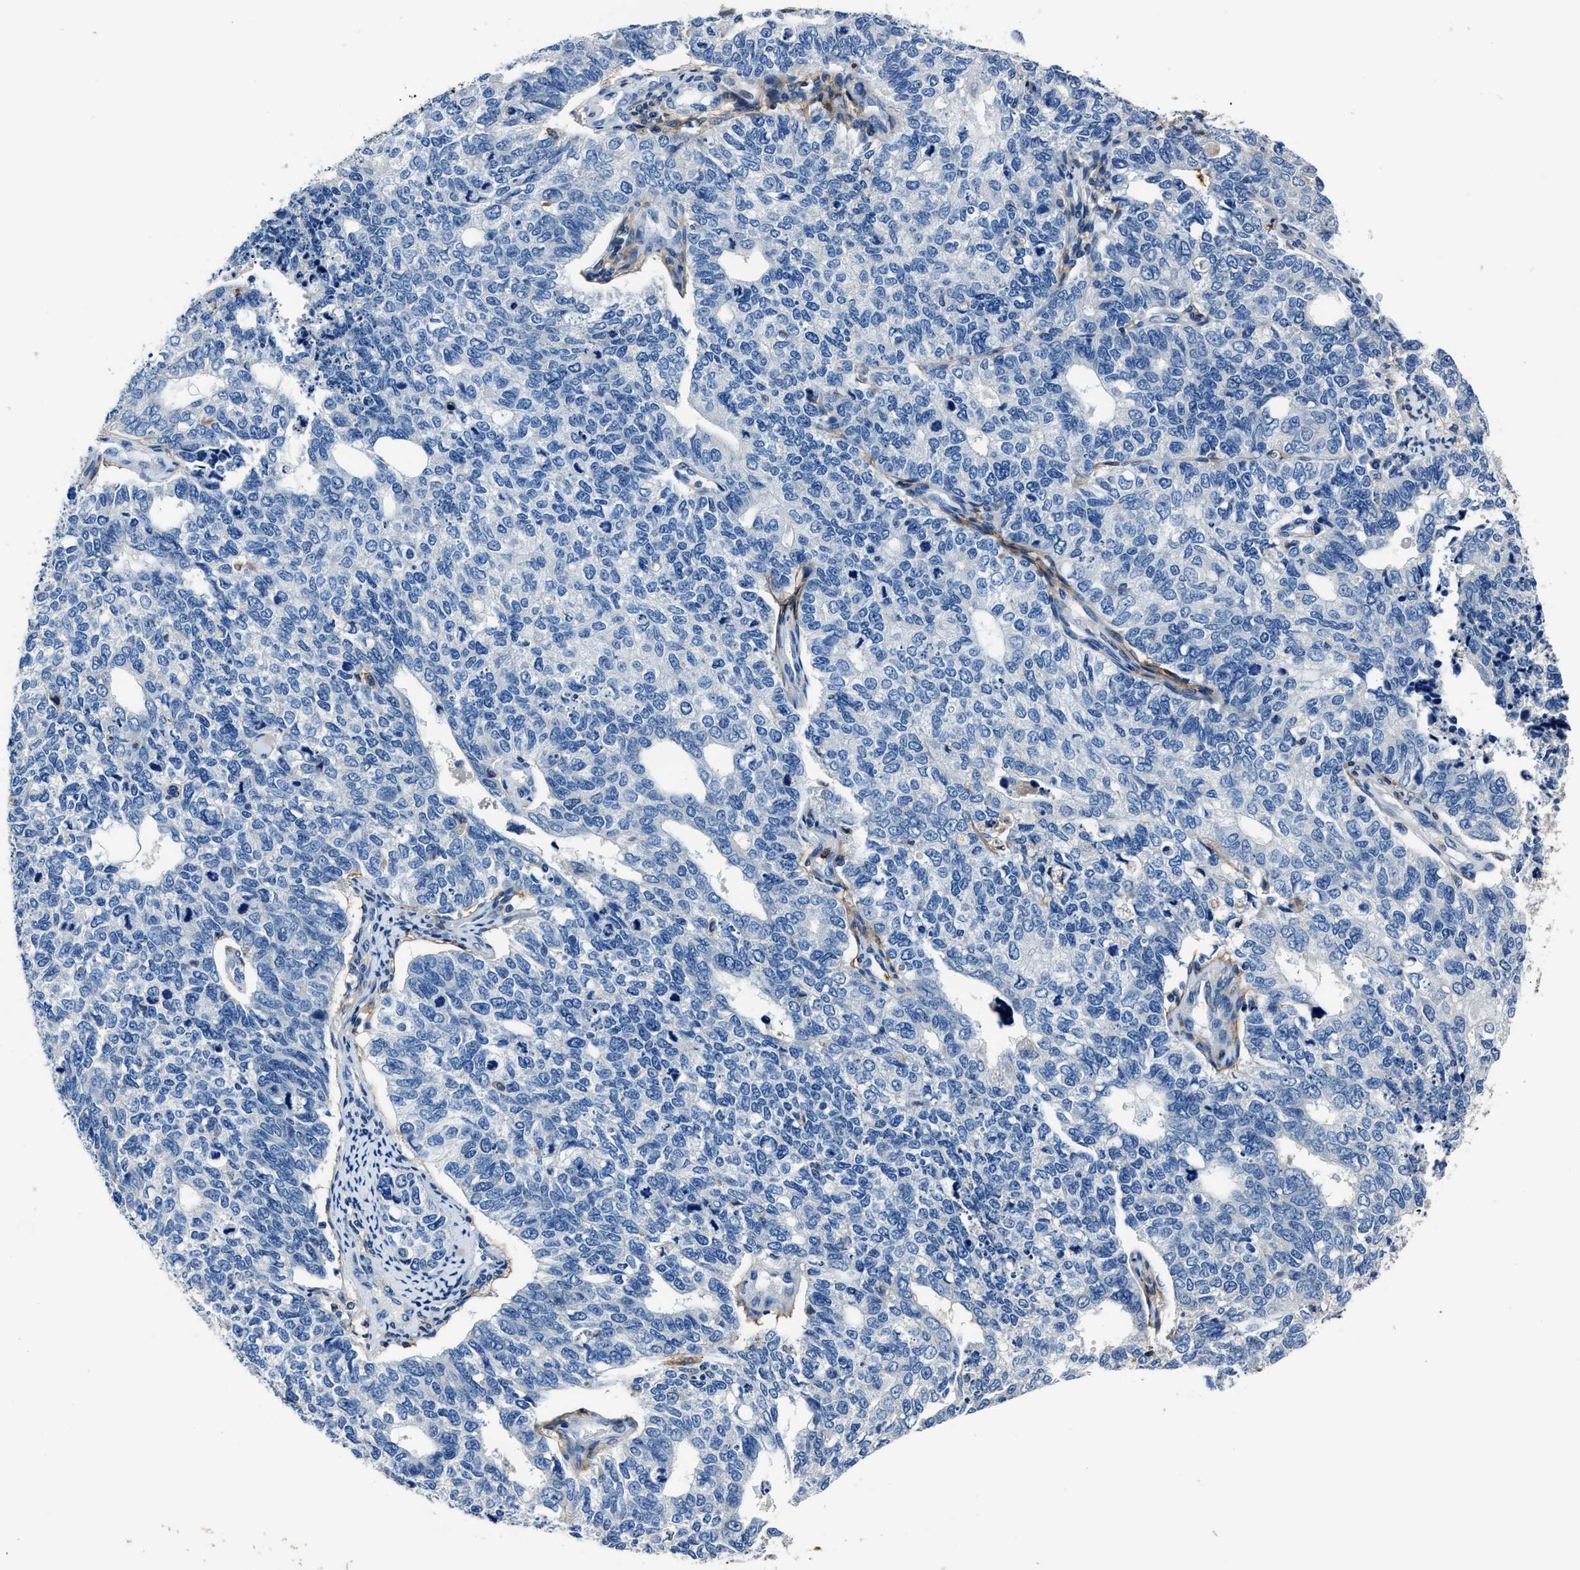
{"staining": {"intensity": "negative", "quantity": "none", "location": "none"}, "tissue": "cervical cancer", "cell_type": "Tumor cells", "image_type": "cancer", "snomed": [{"axis": "morphology", "description": "Squamous cell carcinoma, NOS"}, {"axis": "topography", "description": "Cervix"}], "caption": "Immunohistochemistry of human cervical cancer displays no positivity in tumor cells.", "gene": "FGL2", "patient": {"sex": "female", "age": 63}}